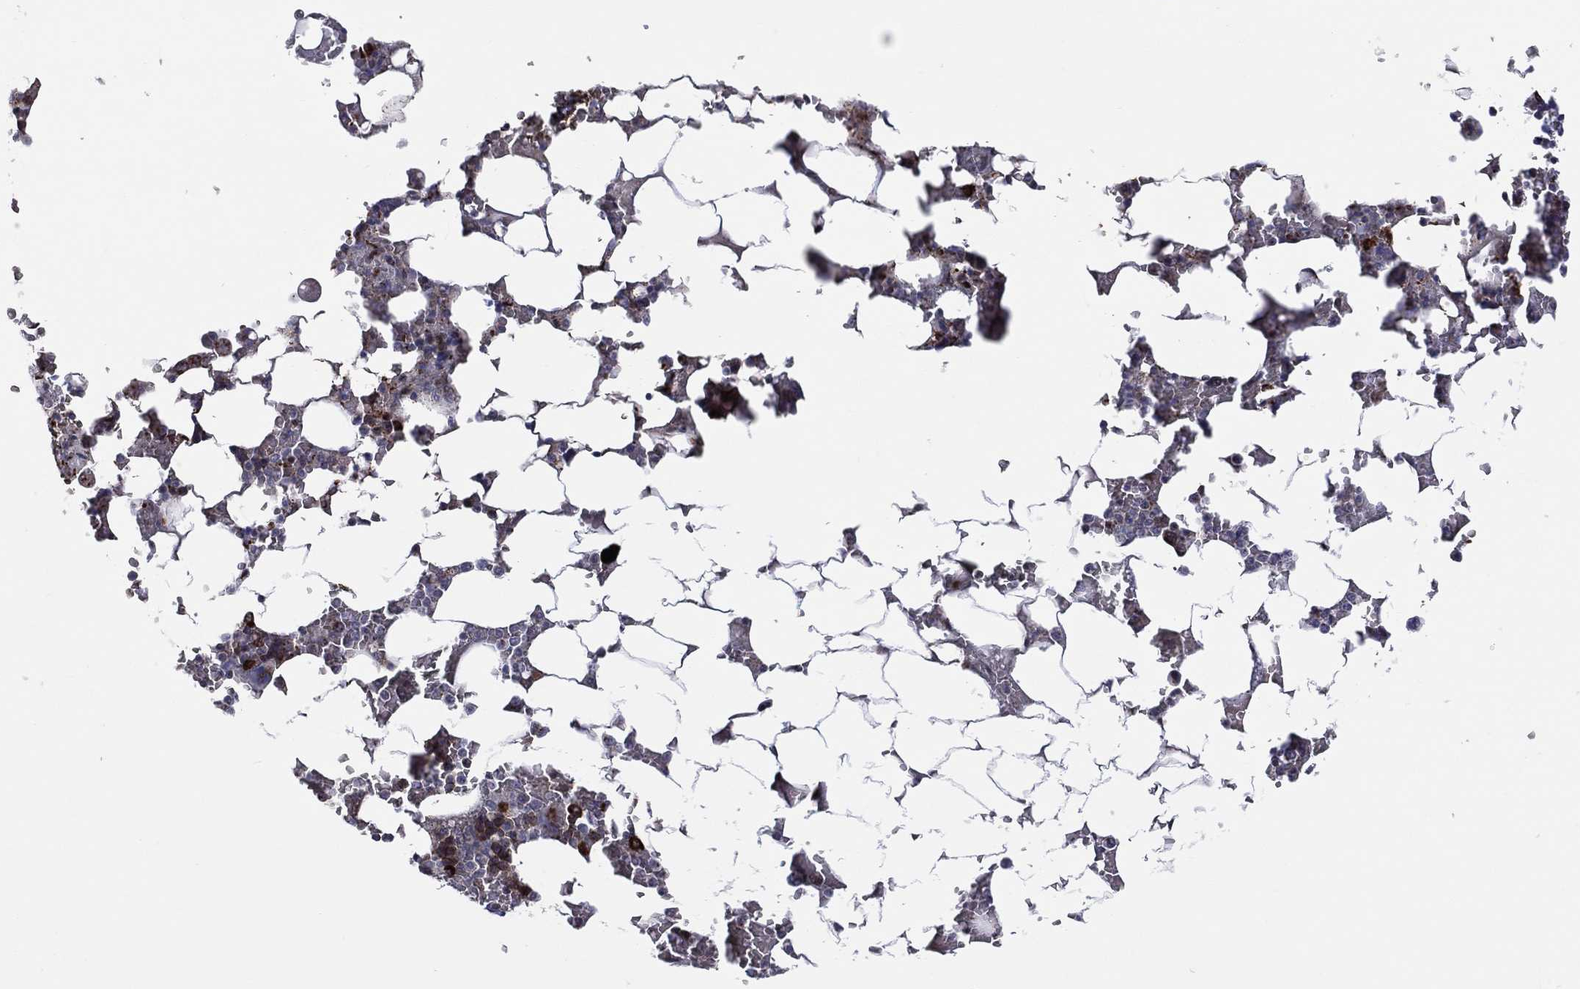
{"staining": {"intensity": "strong", "quantity": "<25%", "location": "cytoplasmic/membranous"}, "tissue": "bone marrow", "cell_type": "Hematopoietic cells", "image_type": "normal", "snomed": [{"axis": "morphology", "description": "Normal tissue, NOS"}, {"axis": "topography", "description": "Bone marrow"}], "caption": "Protein expression analysis of unremarkable bone marrow reveals strong cytoplasmic/membranous expression in approximately <25% of hematopoietic cells.", "gene": "VHL", "patient": {"sex": "male", "age": 51}}